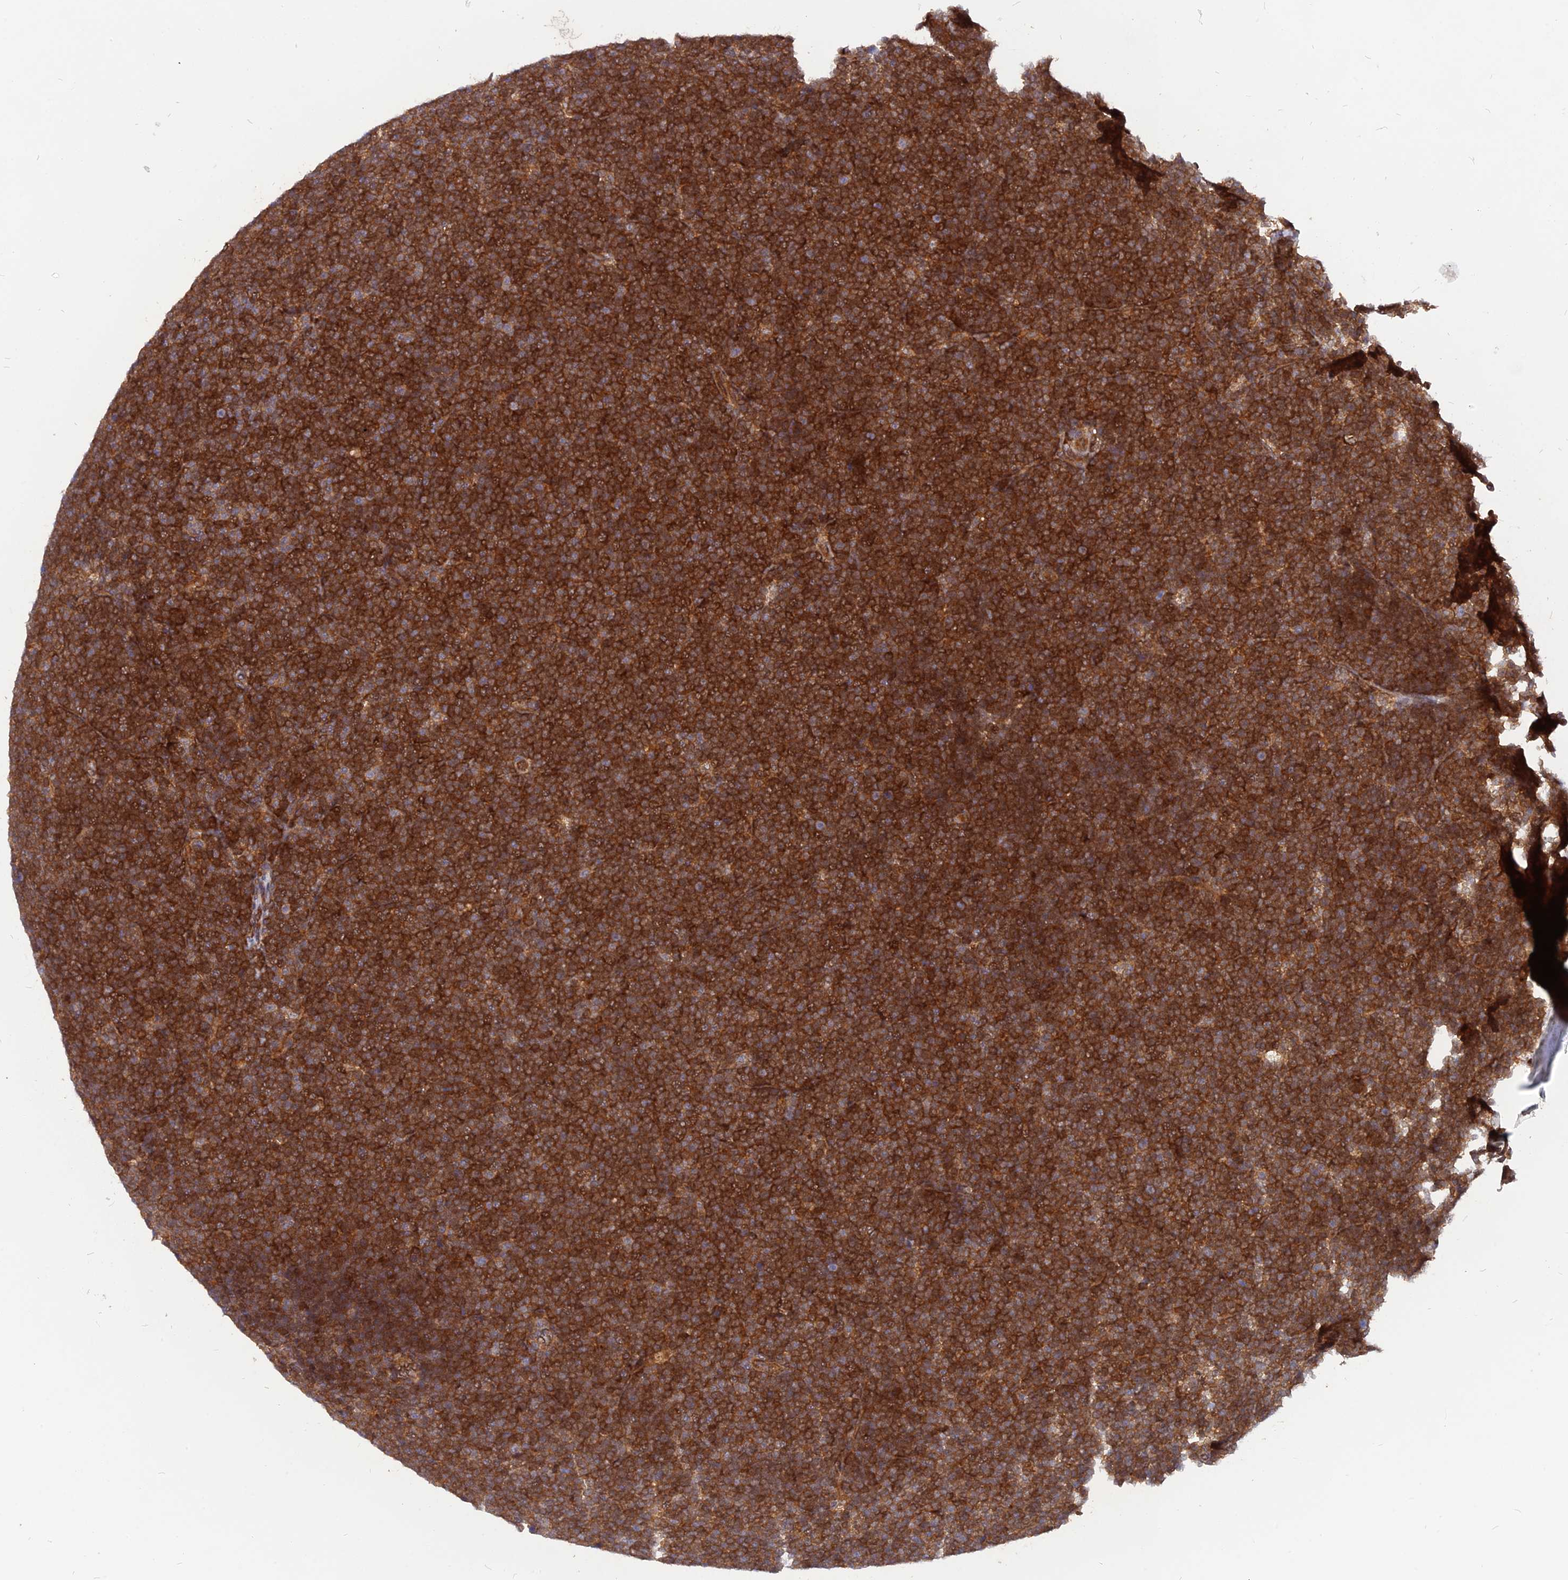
{"staining": {"intensity": "strong", "quantity": ">75%", "location": "cytoplasmic/membranous"}, "tissue": "lymphoma", "cell_type": "Tumor cells", "image_type": "cancer", "snomed": [{"axis": "morphology", "description": "Malignant lymphoma, non-Hodgkin's type, High grade"}, {"axis": "topography", "description": "Lymph node"}], "caption": "Tumor cells exhibit strong cytoplasmic/membranous staining in approximately >75% of cells in malignant lymphoma, non-Hodgkin's type (high-grade).", "gene": "ARL2BP", "patient": {"sex": "male", "age": 13}}